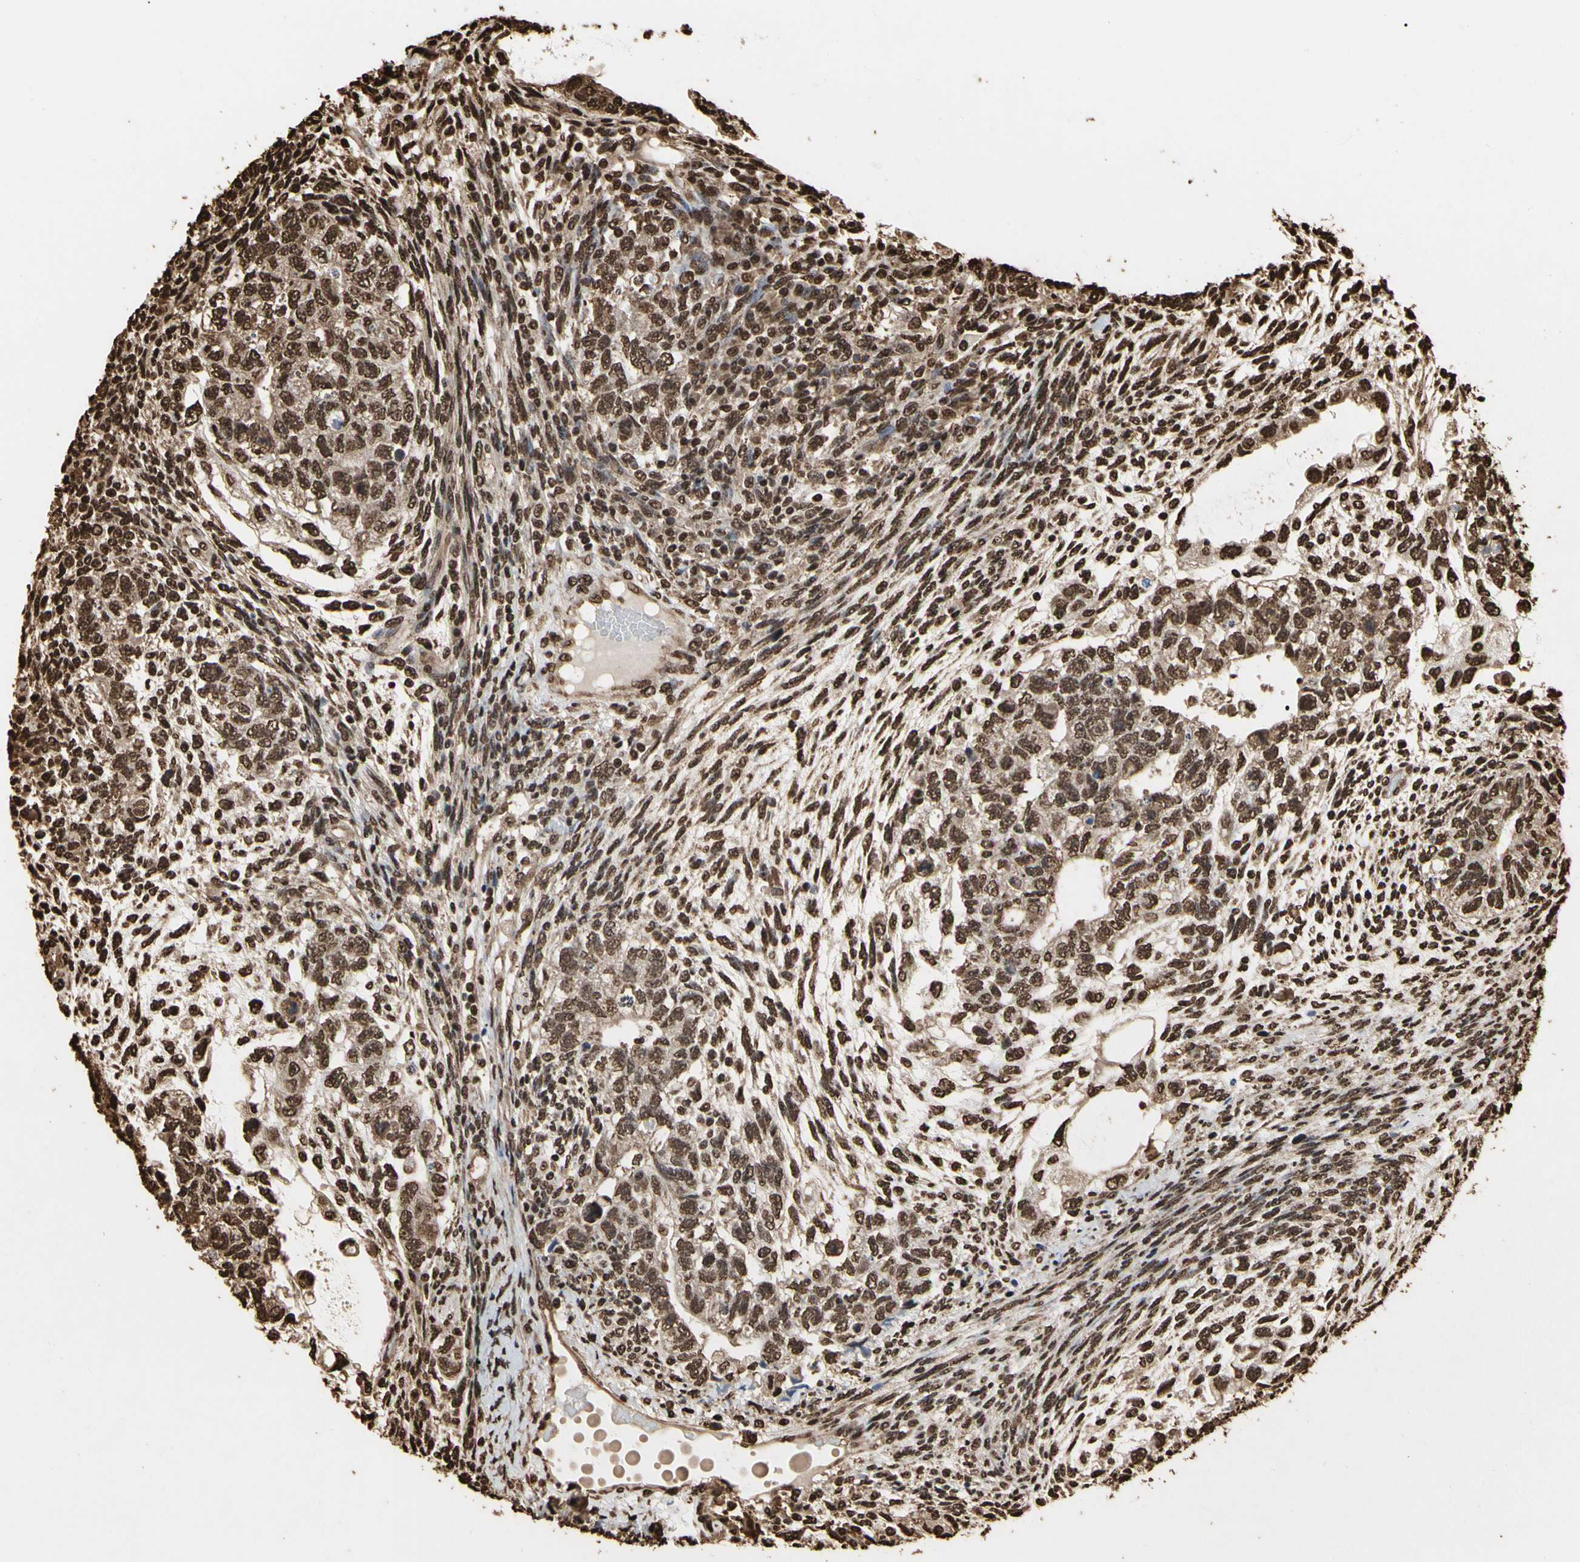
{"staining": {"intensity": "strong", "quantity": ">75%", "location": "cytoplasmic/membranous,nuclear"}, "tissue": "testis cancer", "cell_type": "Tumor cells", "image_type": "cancer", "snomed": [{"axis": "morphology", "description": "Normal tissue, NOS"}, {"axis": "morphology", "description": "Carcinoma, Embryonal, NOS"}, {"axis": "topography", "description": "Testis"}], "caption": "About >75% of tumor cells in human testis embryonal carcinoma reveal strong cytoplasmic/membranous and nuclear protein expression as visualized by brown immunohistochemical staining.", "gene": "HNRNPK", "patient": {"sex": "male", "age": 36}}